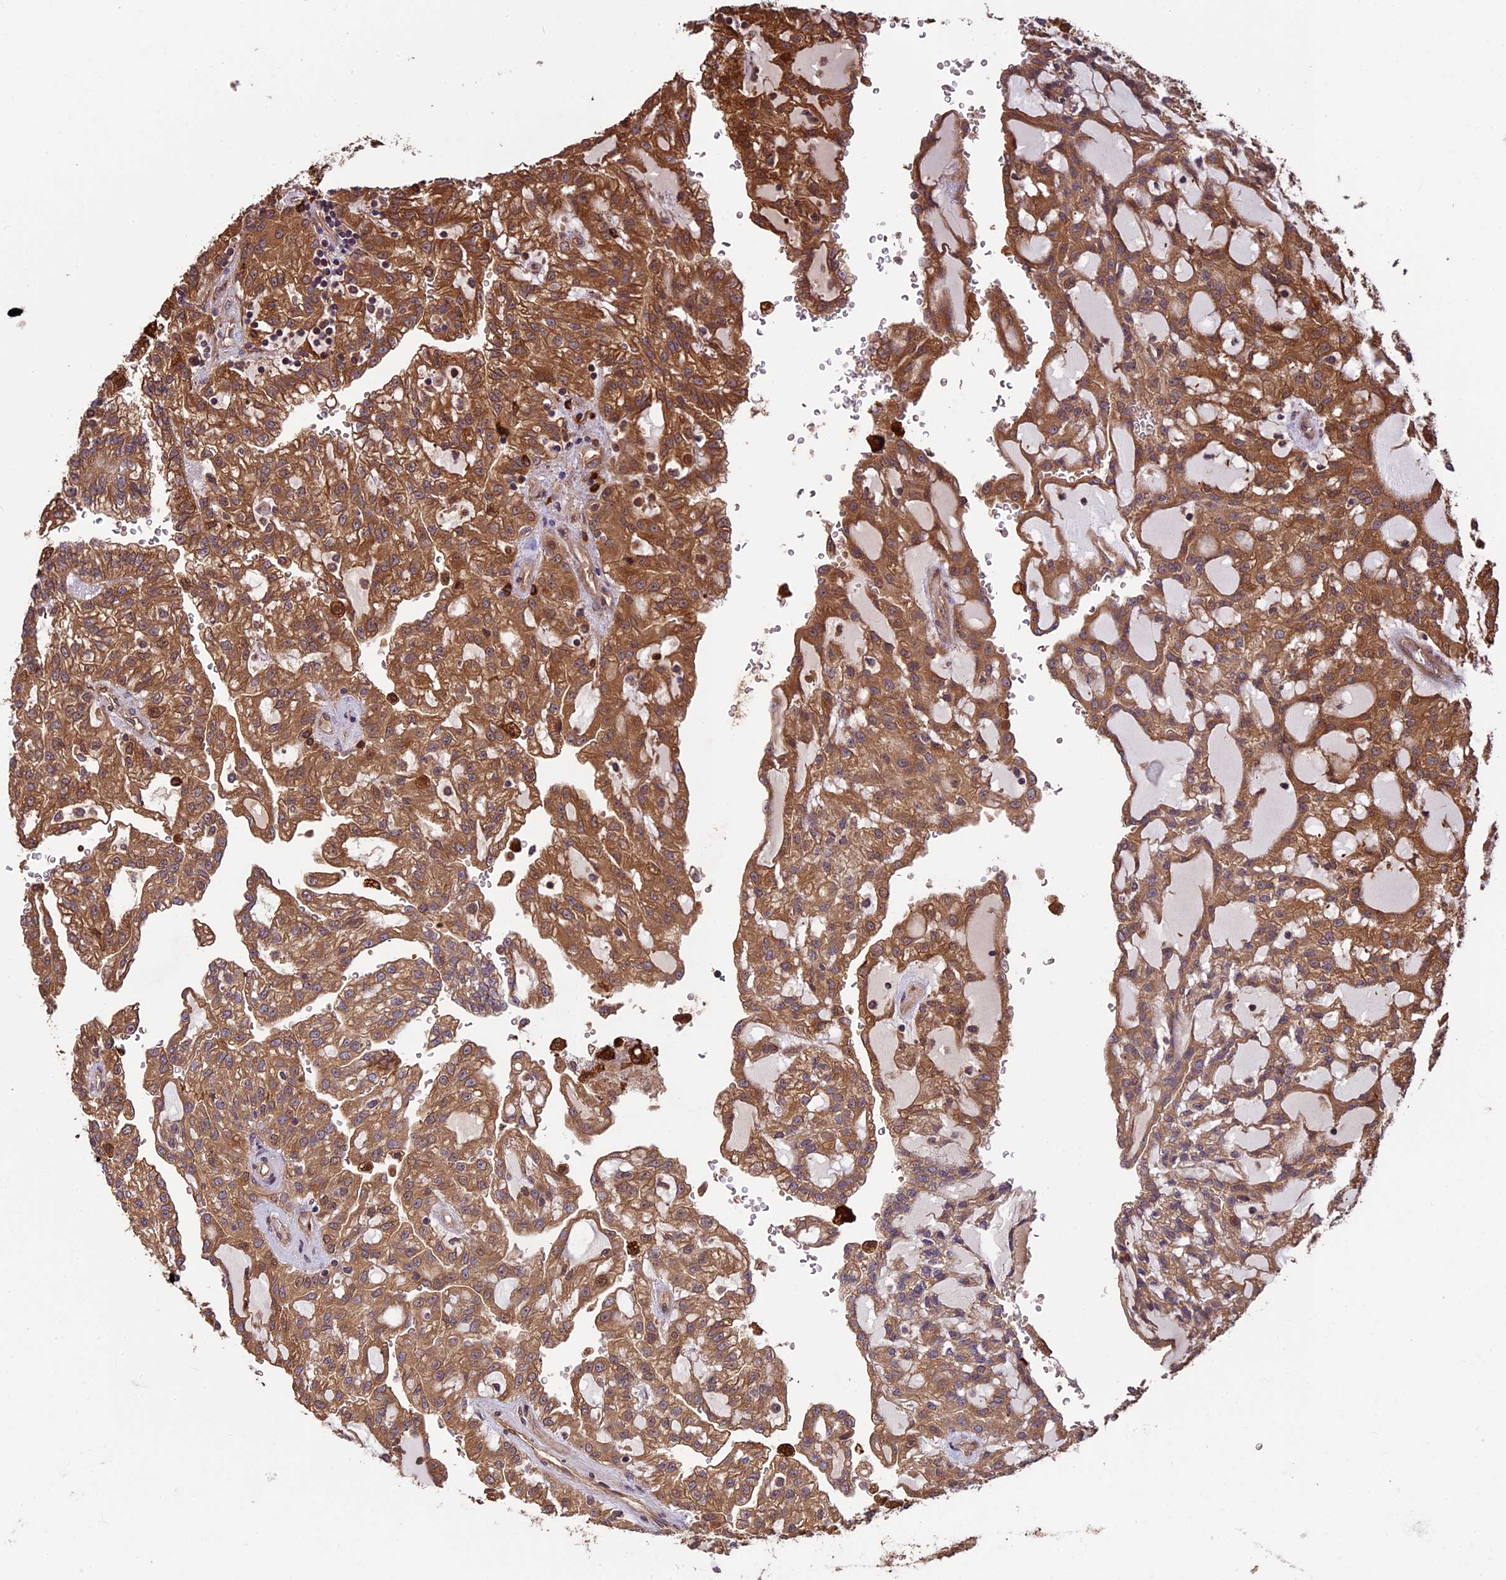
{"staining": {"intensity": "moderate", "quantity": ">75%", "location": "cytoplasmic/membranous"}, "tissue": "renal cancer", "cell_type": "Tumor cells", "image_type": "cancer", "snomed": [{"axis": "morphology", "description": "Adenocarcinoma, NOS"}, {"axis": "topography", "description": "Kidney"}], "caption": "IHC image of neoplastic tissue: human adenocarcinoma (renal) stained using immunohistochemistry (IHC) displays medium levels of moderate protein expression localized specifically in the cytoplasmic/membranous of tumor cells, appearing as a cytoplasmic/membranous brown color.", "gene": "VWA3A", "patient": {"sex": "male", "age": 63}}